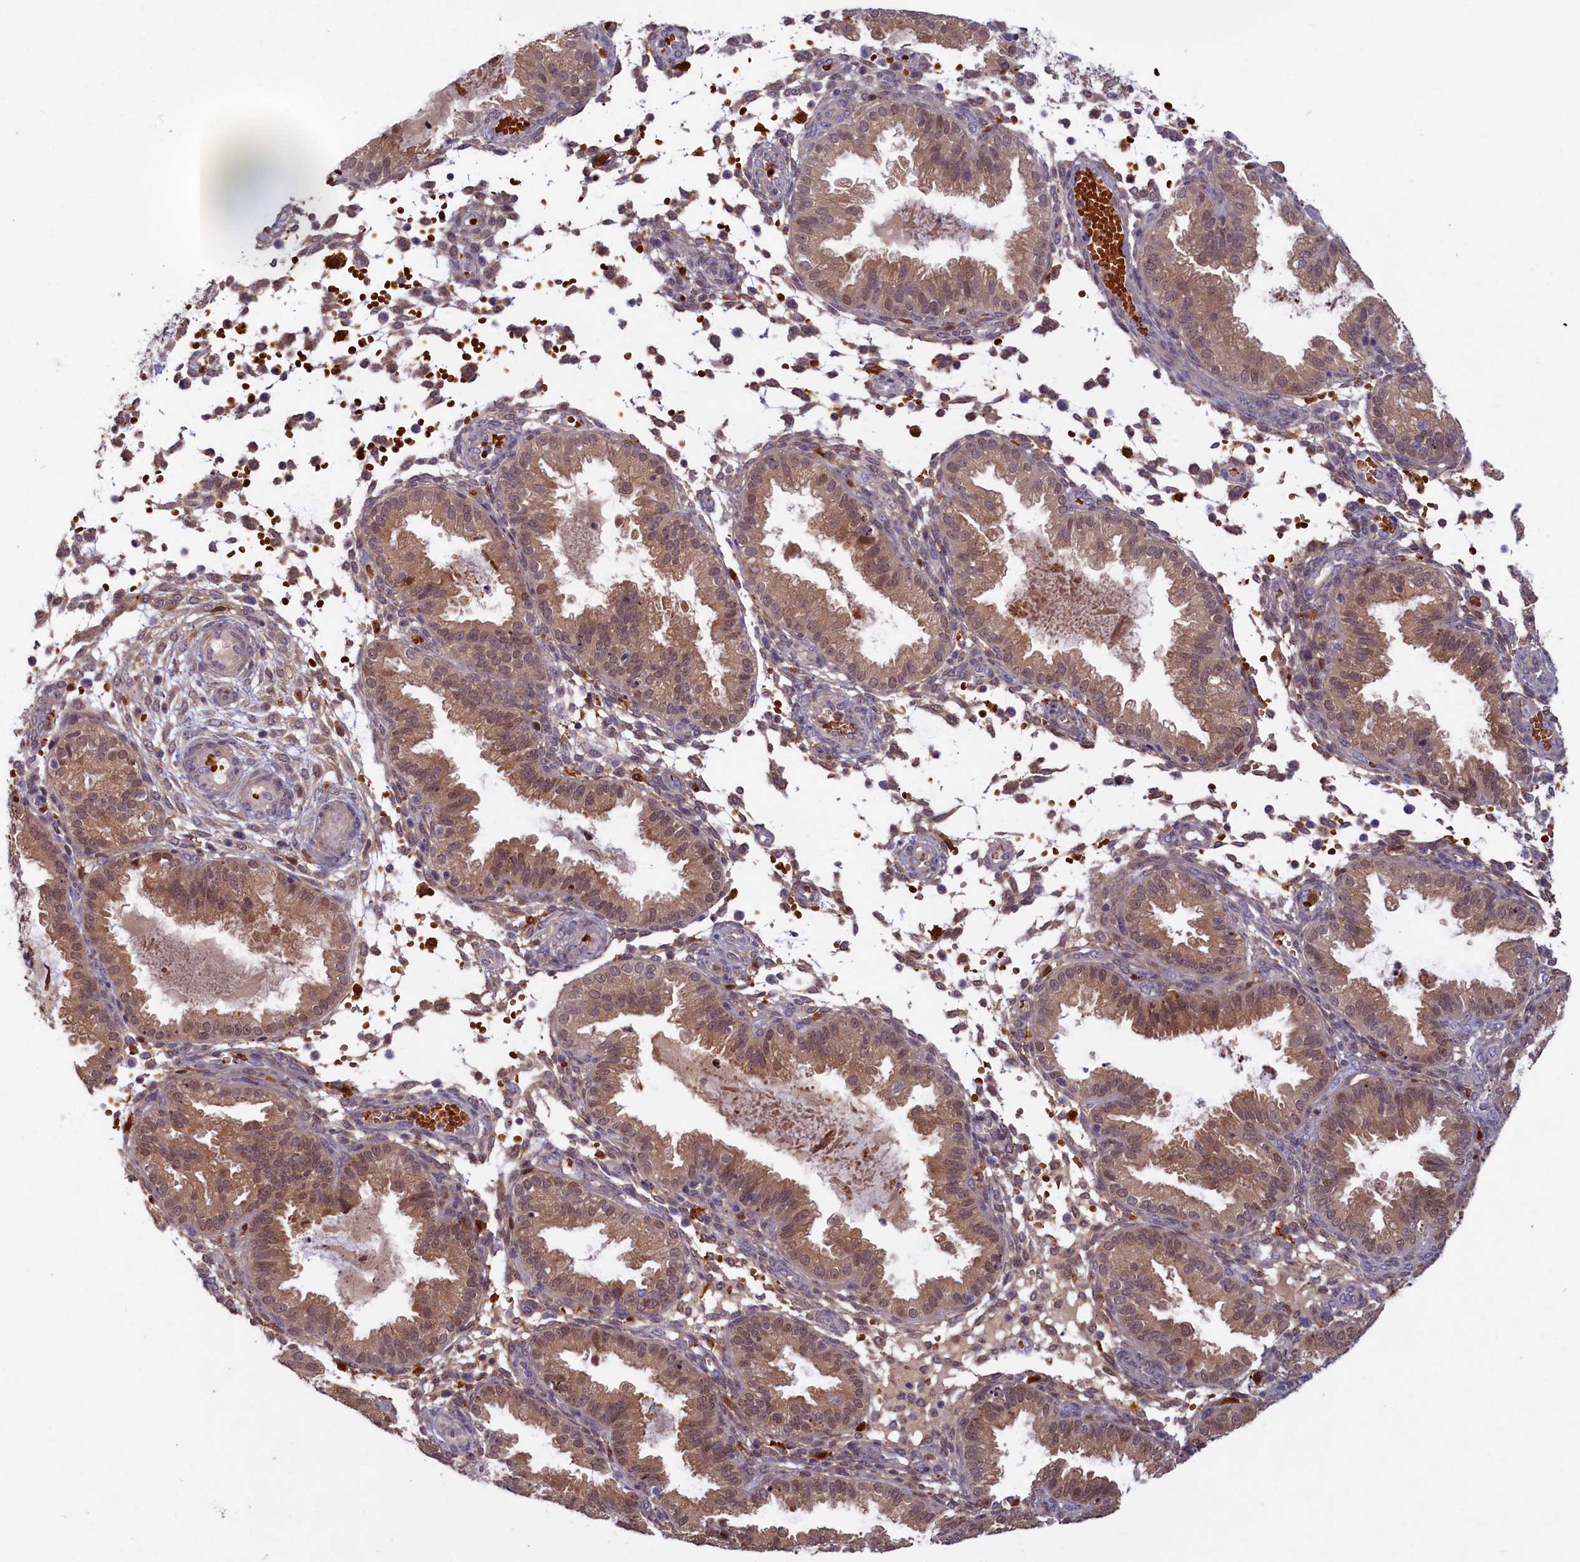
{"staining": {"intensity": "moderate", "quantity": "<25%", "location": "cytoplasmic/membranous"}, "tissue": "endometrium", "cell_type": "Cells in endometrial stroma", "image_type": "normal", "snomed": [{"axis": "morphology", "description": "Normal tissue, NOS"}, {"axis": "topography", "description": "Endometrium"}], "caption": "Immunohistochemistry of normal human endometrium demonstrates low levels of moderate cytoplasmic/membranous expression in approximately <25% of cells in endometrial stroma.", "gene": "BLVRB", "patient": {"sex": "female", "age": 33}}